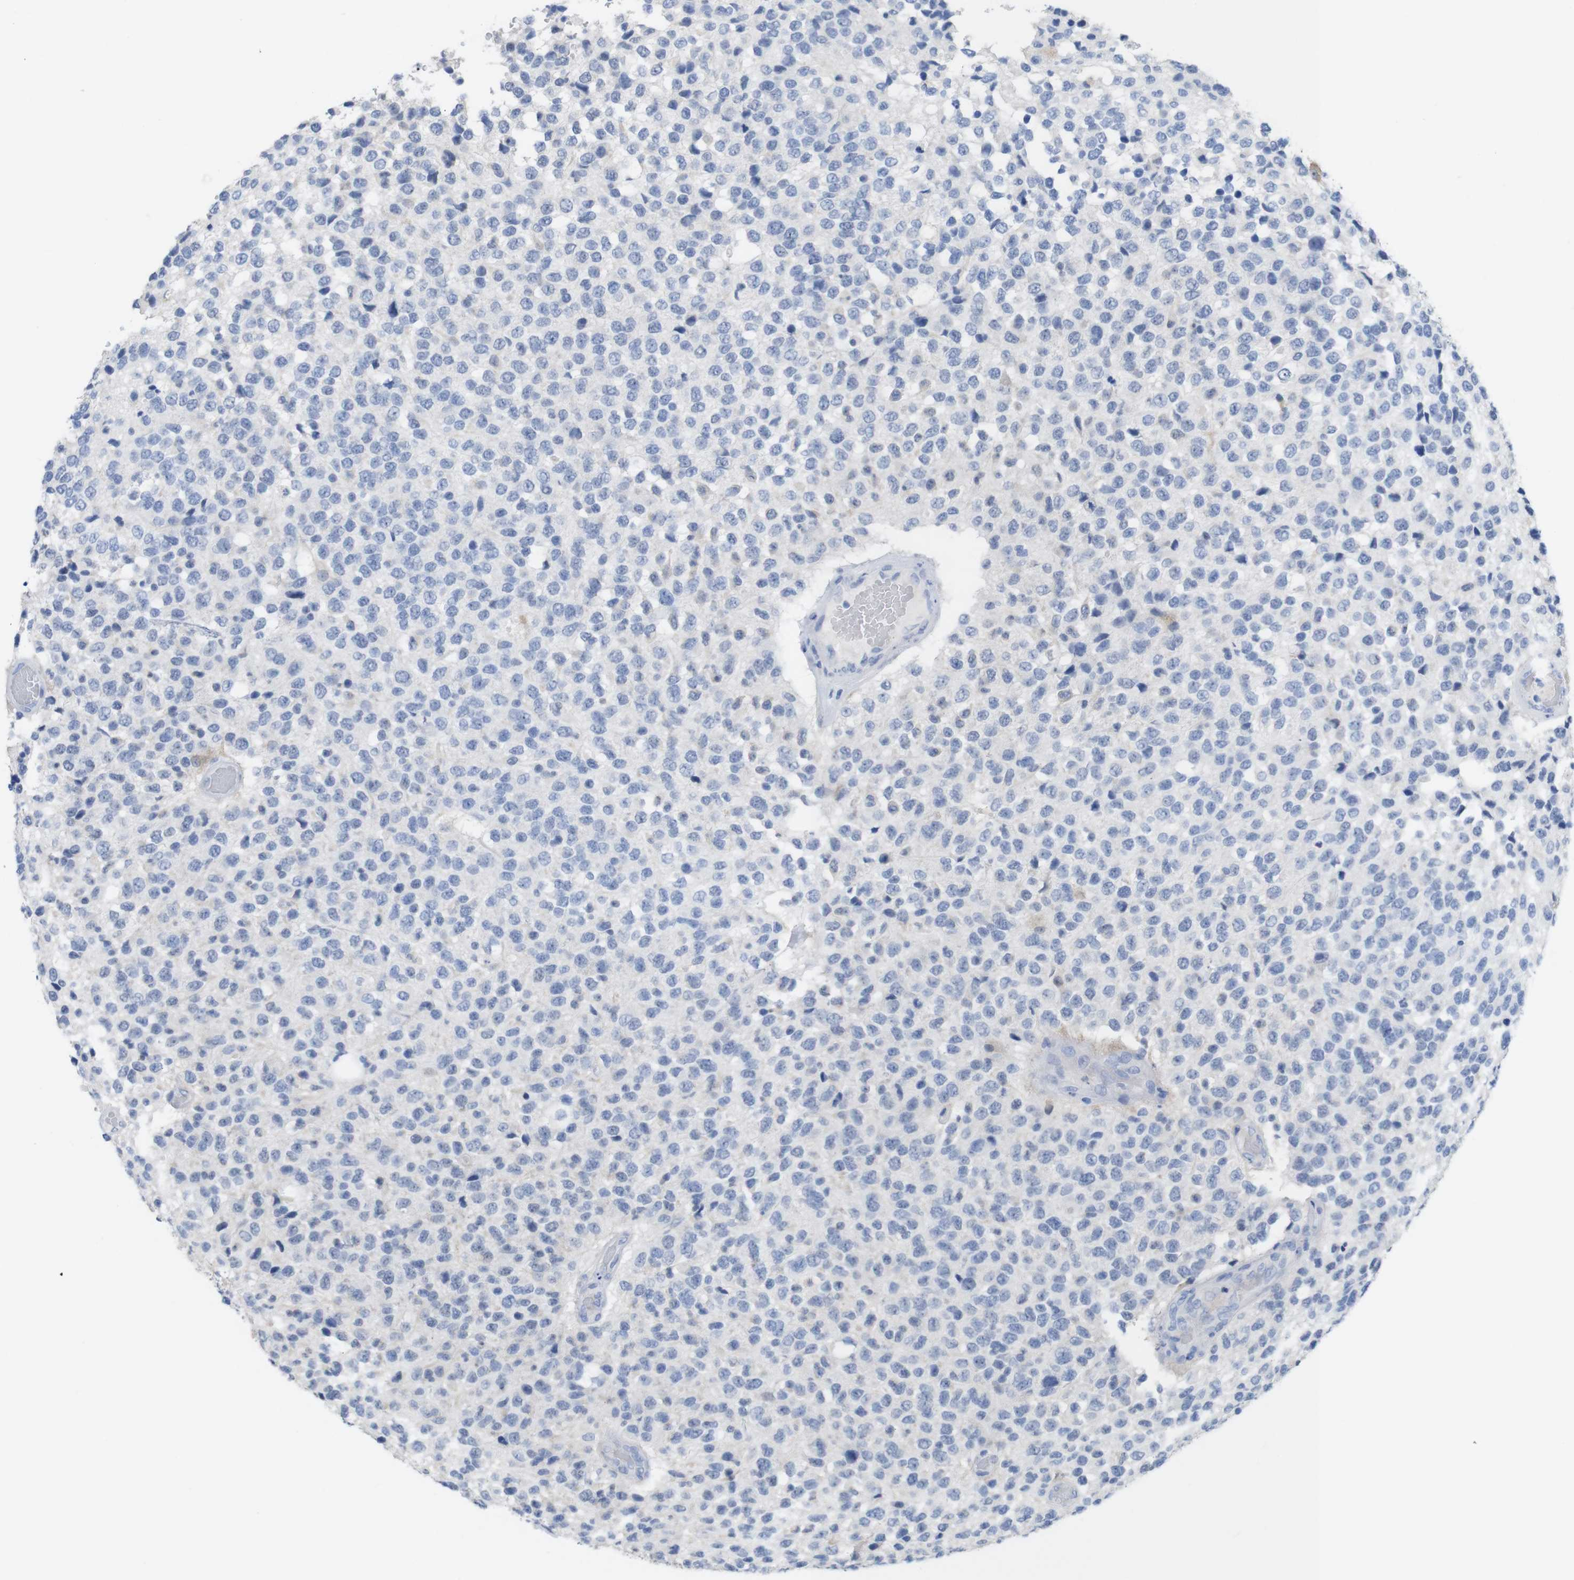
{"staining": {"intensity": "negative", "quantity": "none", "location": "none"}, "tissue": "glioma", "cell_type": "Tumor cells", "image_type": "cancer", "snomed": [{"axis": "morphology", "description": "Glioma, malignant, High grade"}, {"axis": "topography", "description": "pancreas cauda"}], "caption": "DAB immunohistochemical staining of high-grade glioma (malignant) demonstrates no significant positivity in tumor cells. (DAB (3,3'-diaminobenzidine) IHC visualized using brightfield microscopy, high magnification).", "gene": "PNMA1", "patient": {"sex": "male", "age": 60}}